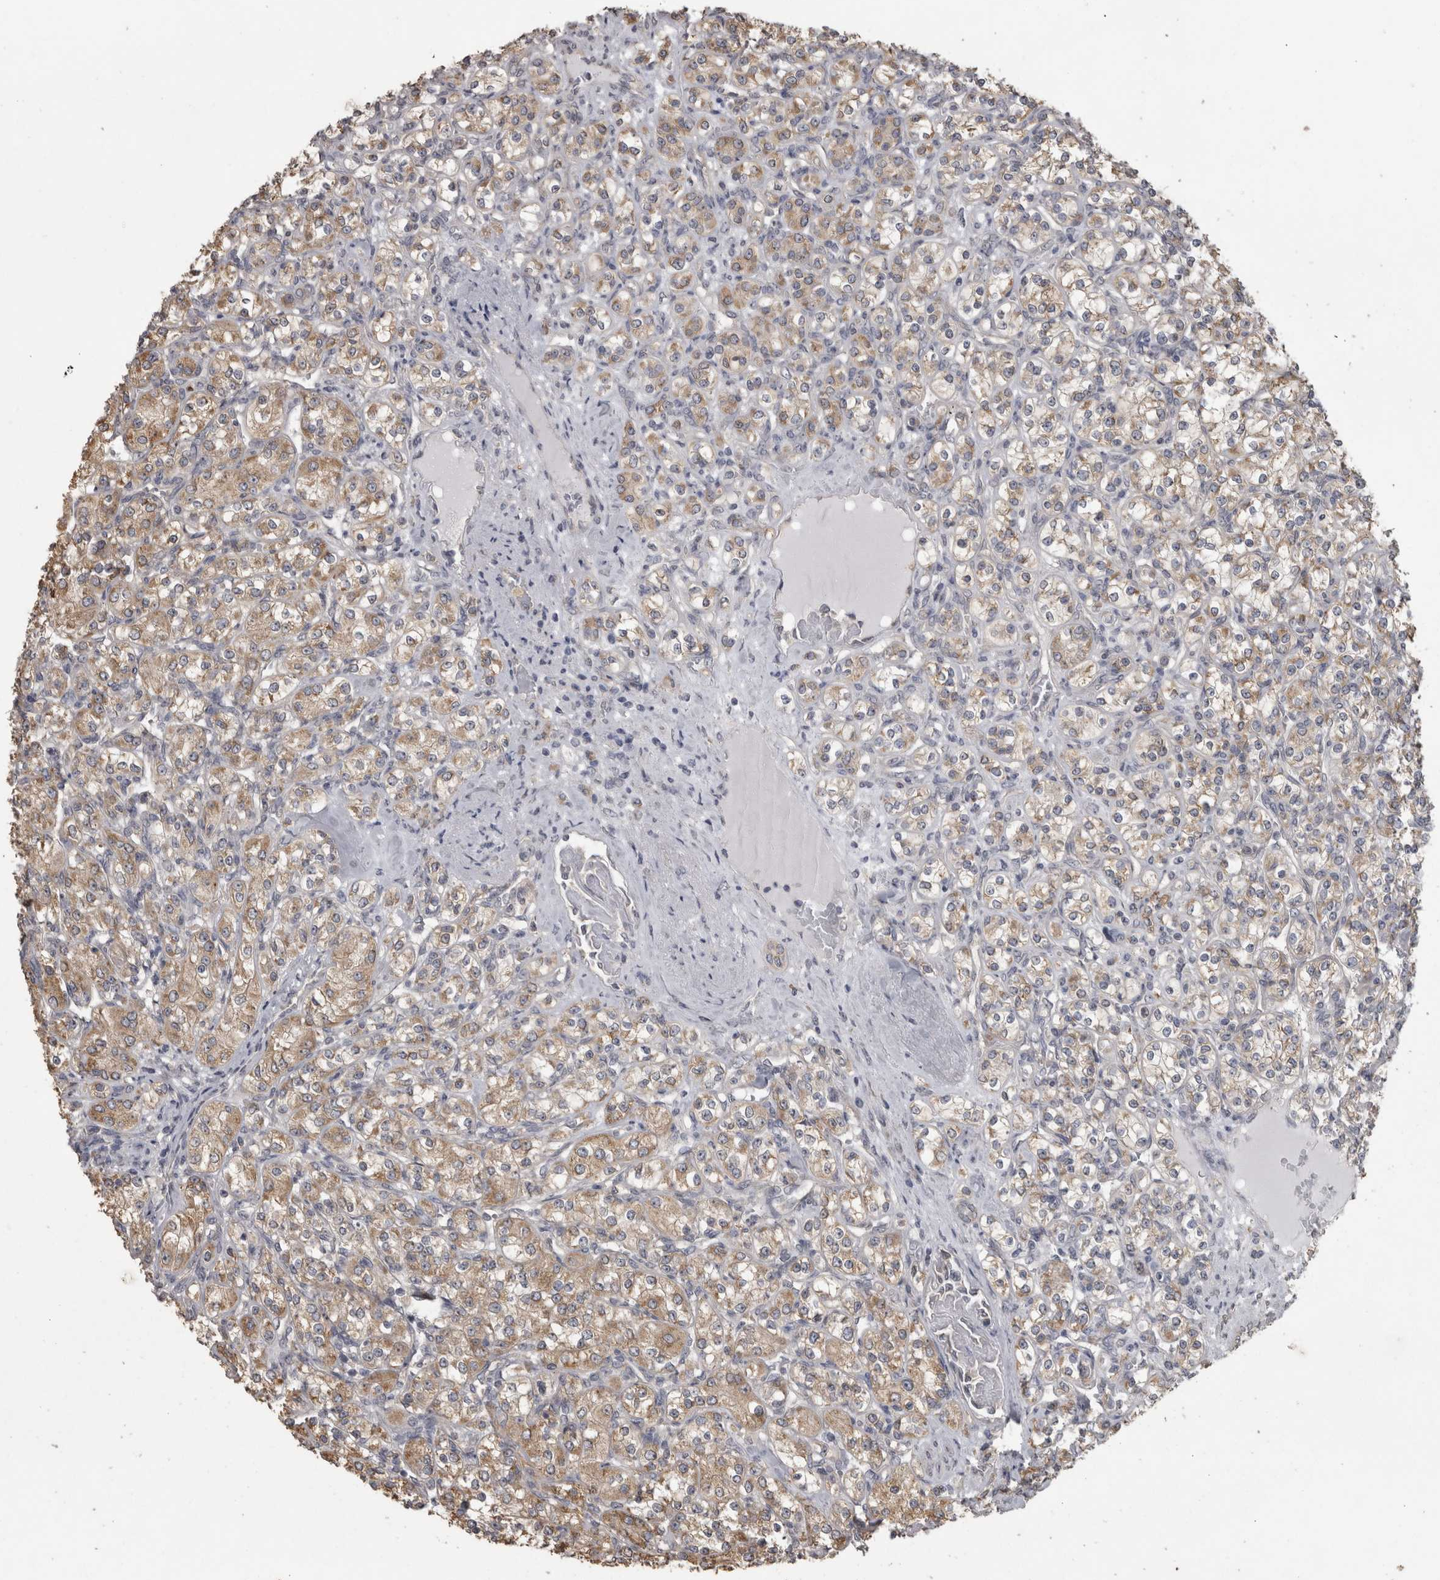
{"staining": {"intensity": "moderate", "quantity": ">75%", "location": "cytoplasmic/membranous"}, "tissue": "renal cancer", "cell_type": "Tumor cells", "image_type": "cancer", "snomed": [{"axis": "morphology", "description": "Adenocarcinoma, NOS"}, {"axis": "topography", "description": "Kidney"}], "caption": "Immunohistochemical staining of human adenocarcinoma (renal) shows moderate cytoplasmic/membranous protein positivity in about >75% of tumor cells.", "gene": "RAB29", "patient": {"sex": "male", "age": 77}}